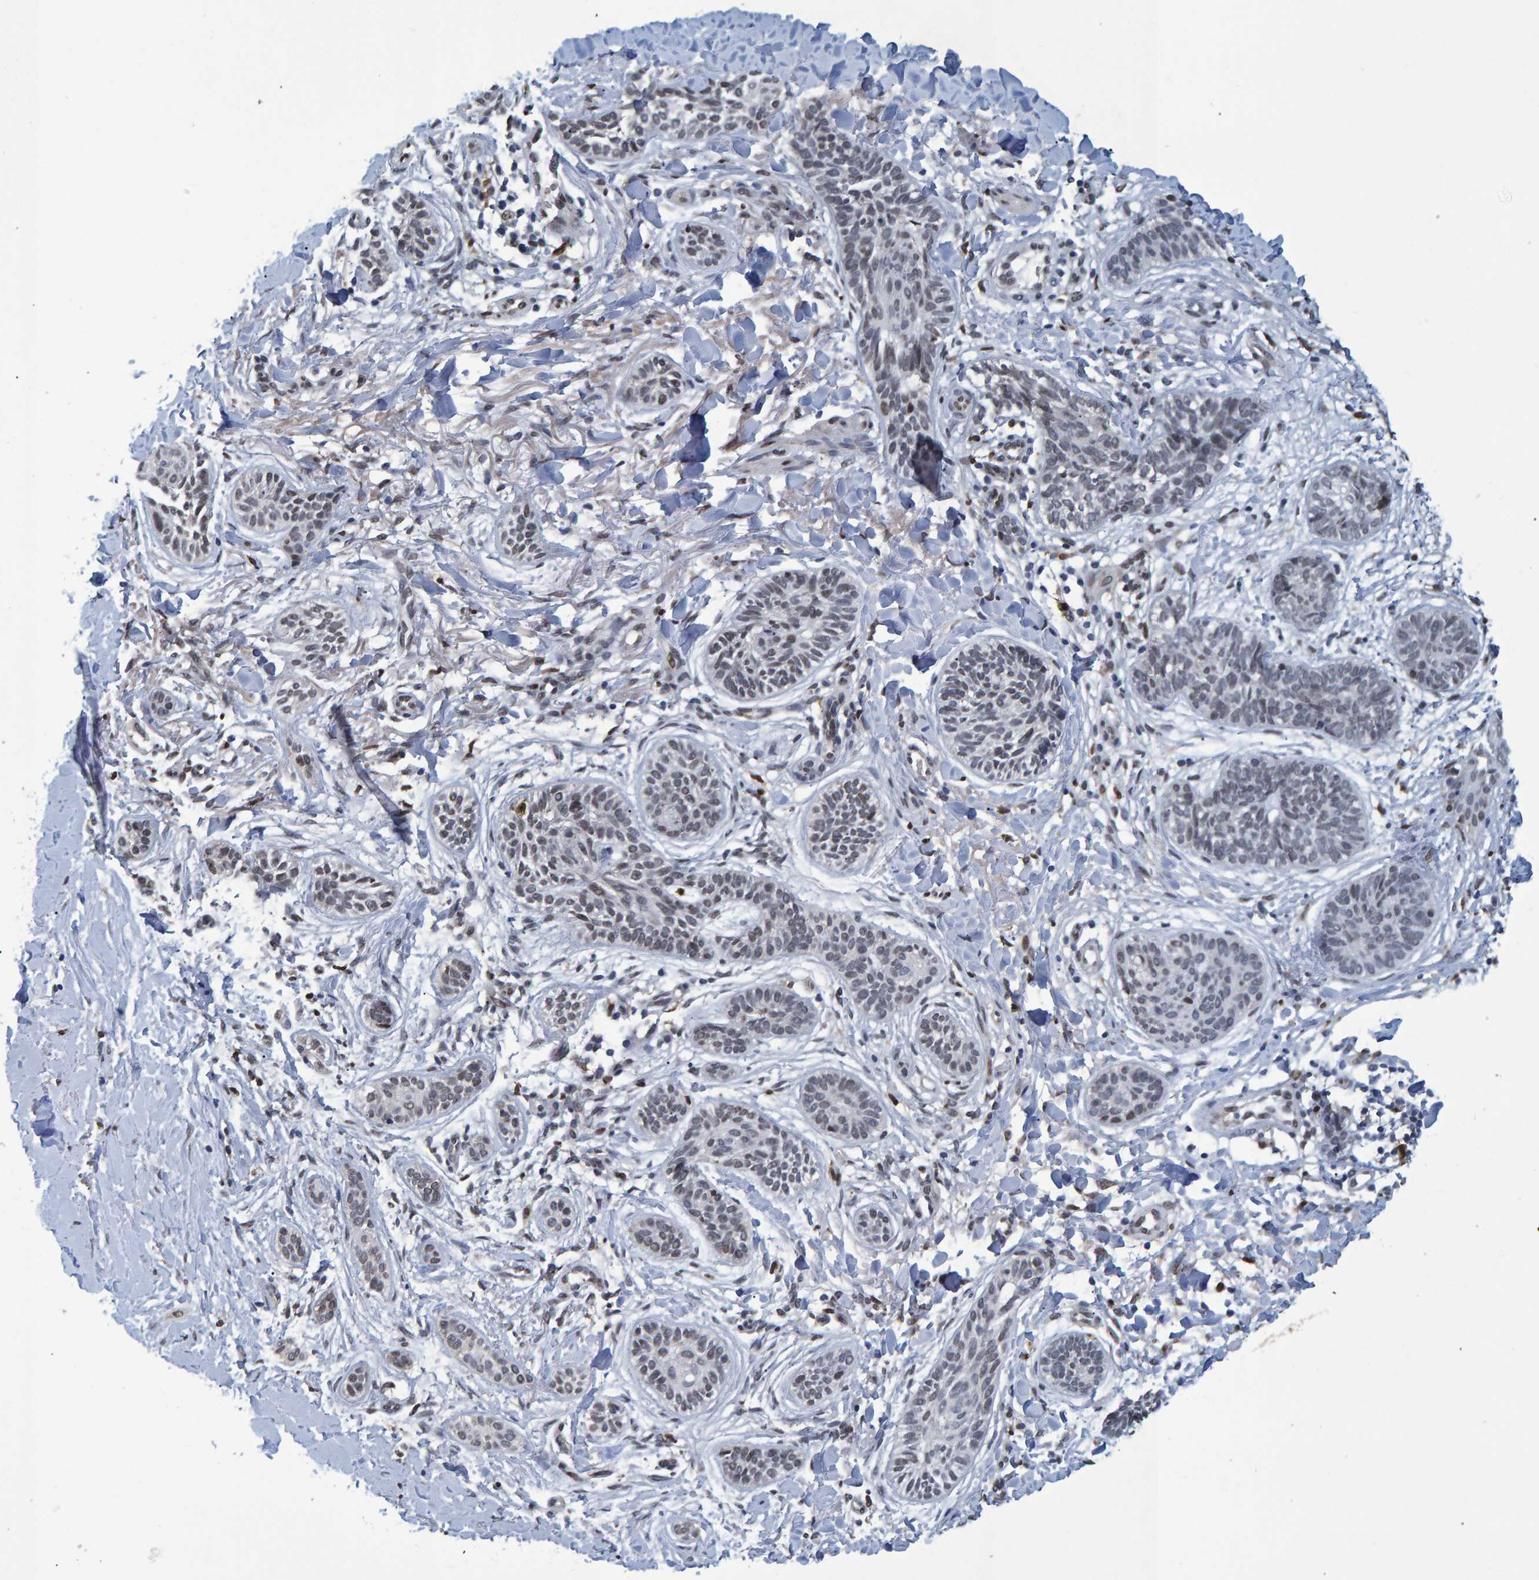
{"staining": {"intensity": "weak", "quantity": "<25%", "location": "nuclear"}, "tissue": "skin cancer", "cell_type": "Tumor cells", "image_type": "cancer", "snomed": [{"axis": "morphology", "description": "Normal tissue, NOS"}, {"axis": "morphology", "description": "Basal cell carcinoma"}, {"axis": "topography", "description": "Skin"}], "caption": "Histopathology image shows no protein expression in tumor cells of basal cell carcinoma (skin) tissue.", "gene": "QKI", "patient": {"sex": "male", "age": 63}}